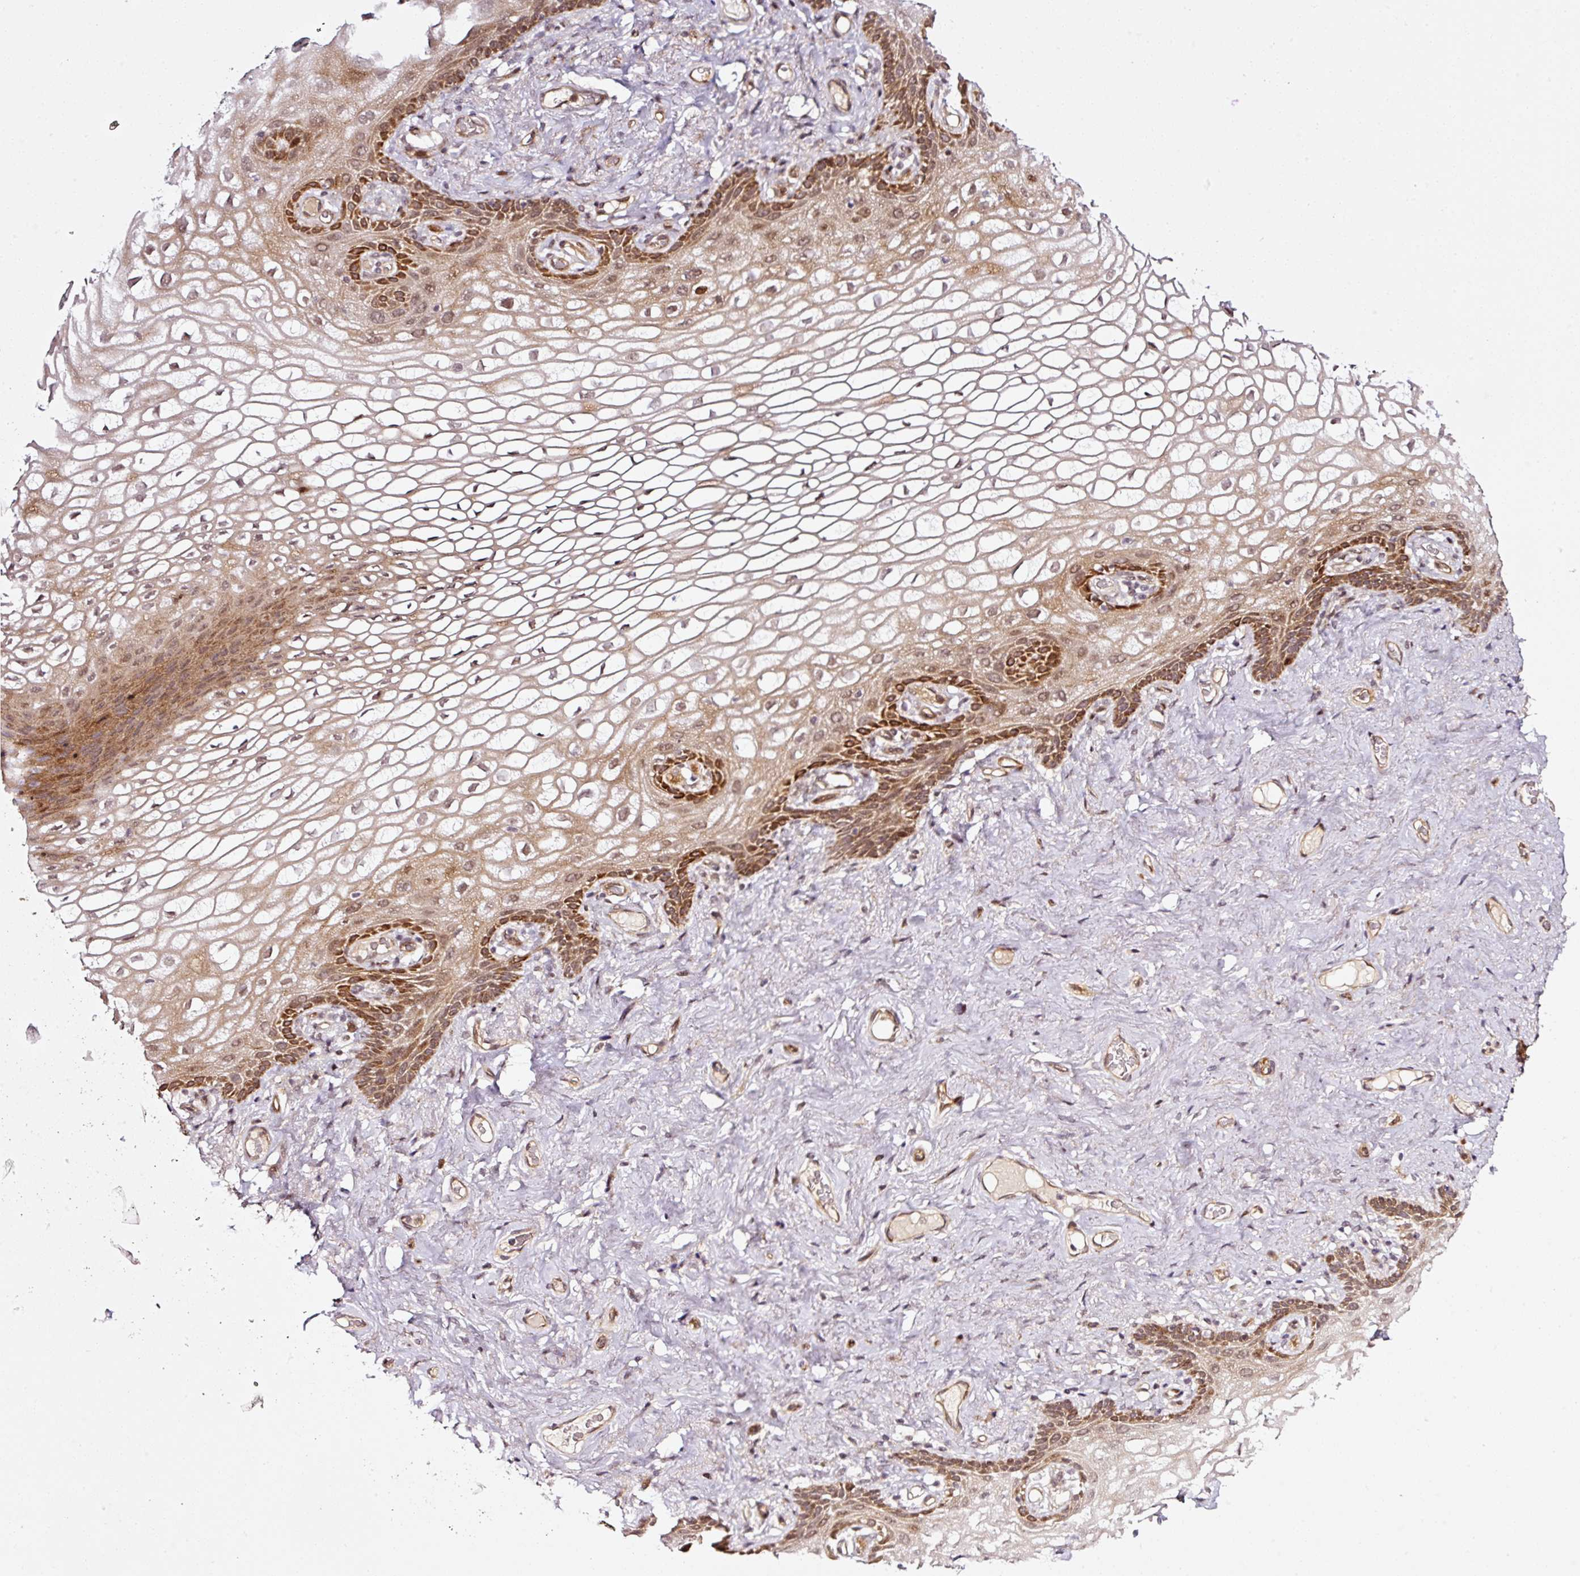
{"staining": {"intensity": "strong", "quantity": "25%-75%", "location": "cytoplasmic/membranous"}, "tissue": "vagina", "cell_type": "Squamous epithelial cells", "image_type": "normal", "snomed": [{"axis": "morphology", "description": "Normal tissue, NOS"}, {"axis": "topography", "description": "Vagina"}, {"axis": "topography", "description": "Peripheral nerve tissue"}], "caption": "Brown immunohistochemical staining in unremarkable human vagina demonstrates strong cytoplasmic/membranous staining in about 25%-75% of squamous epithelial cells. (DAB IHC, brown staining for protein, blue staining for nuclei).", "gene": "ANKRD20A1", "patient": {"sex": "female", "age": 71}}